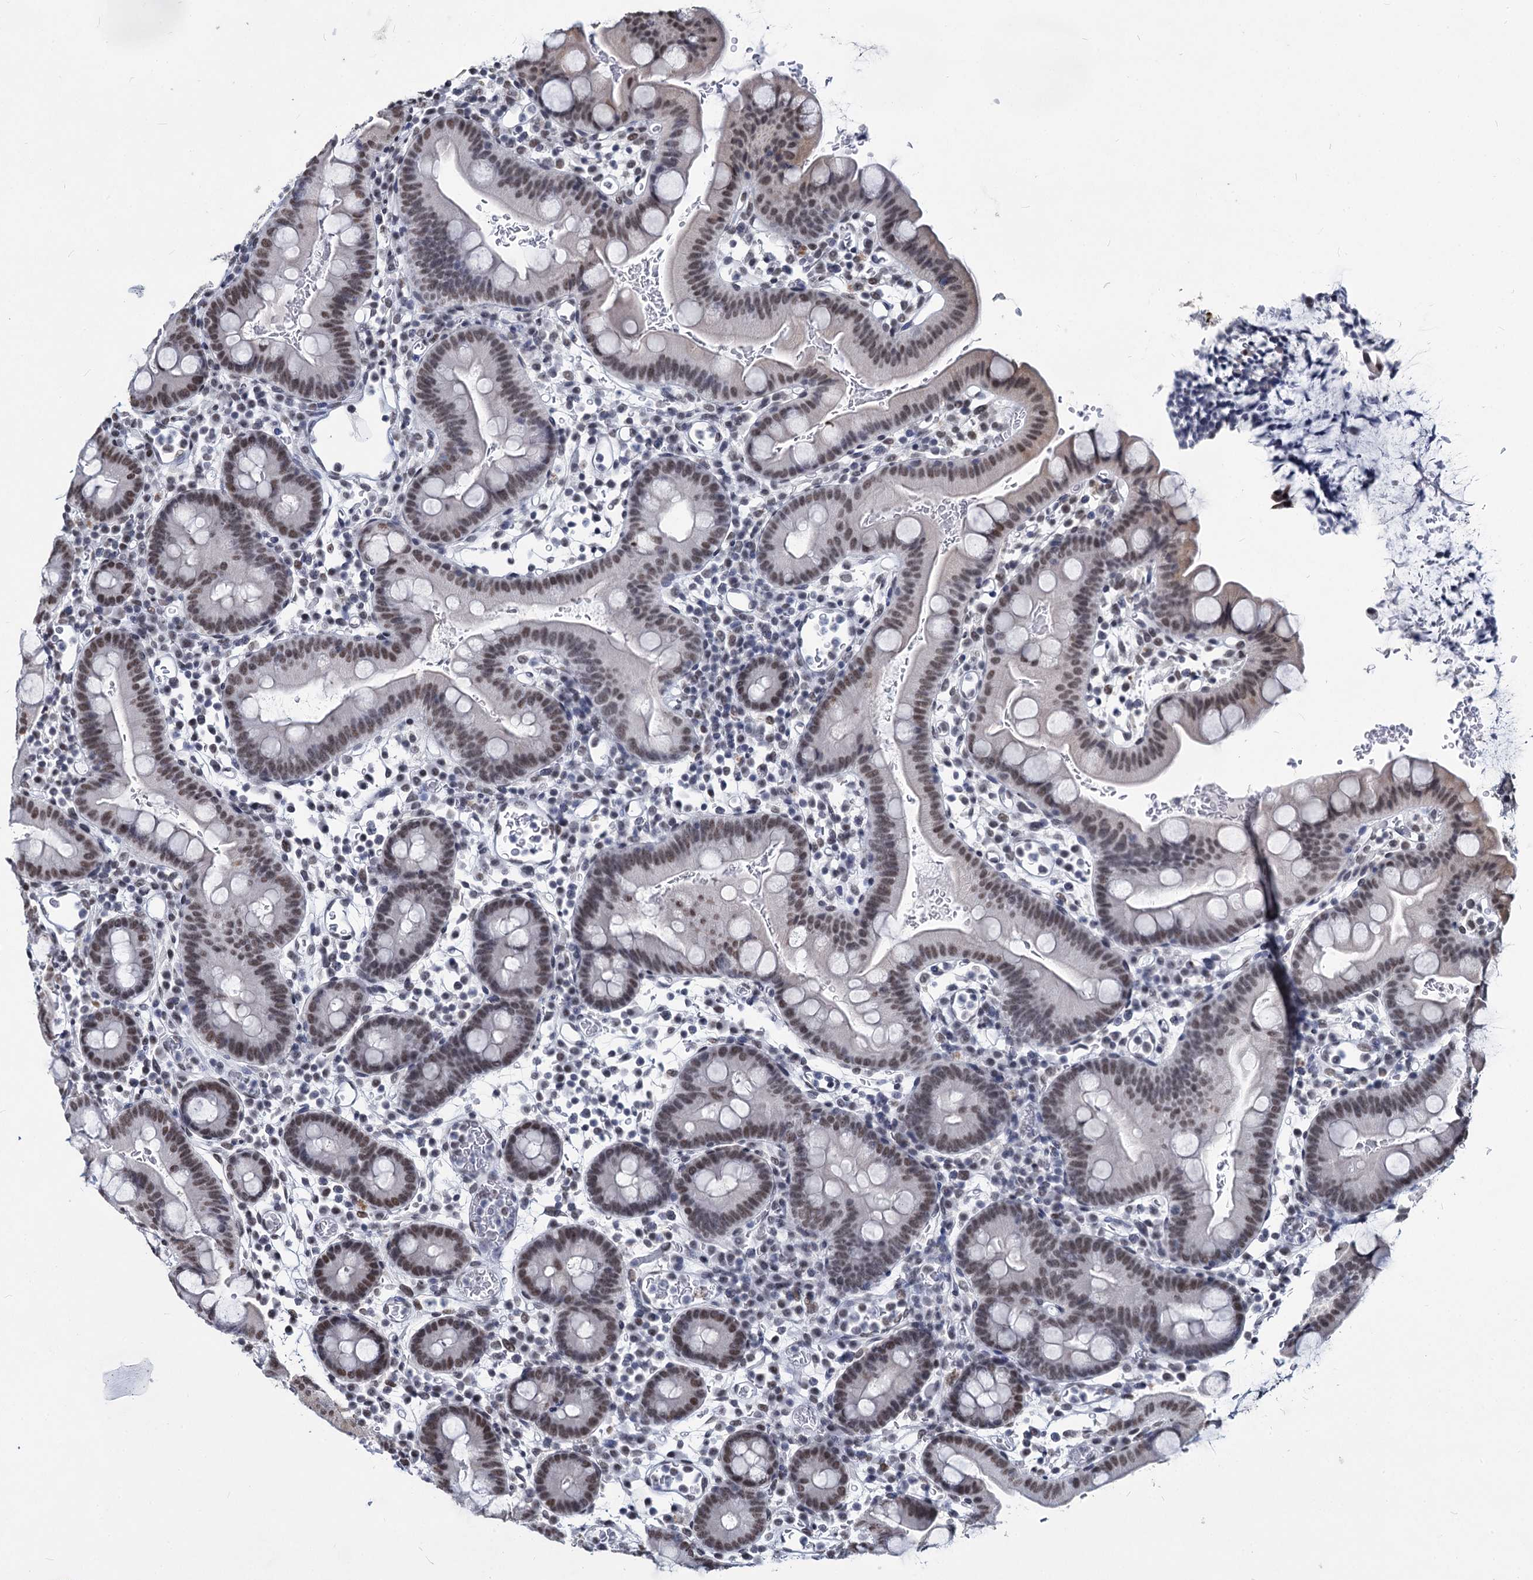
{"staining": {"intensity": "weak", "quantity": "25%-75%", "location": "nuclear"}, "tissue": "small intestine", "cell_type": "Glandular cells", "image_type": "normal", "snomed": [{"axis": "morphology", "description": "Normal tissue, NOS"}, {"axis": "topography", "description": "Stomach, upper"}, {"axis": "topography", "description": "Stomach, lower"}, {"axis": "topography", "description": "Small intestine"}], "caption": "The immunohistochemical stain highlights weak nuclear staining in glandular cells of normal small intestine.", "gene": "PARPBP", "patient": {"sex": "male", "age": 68}}